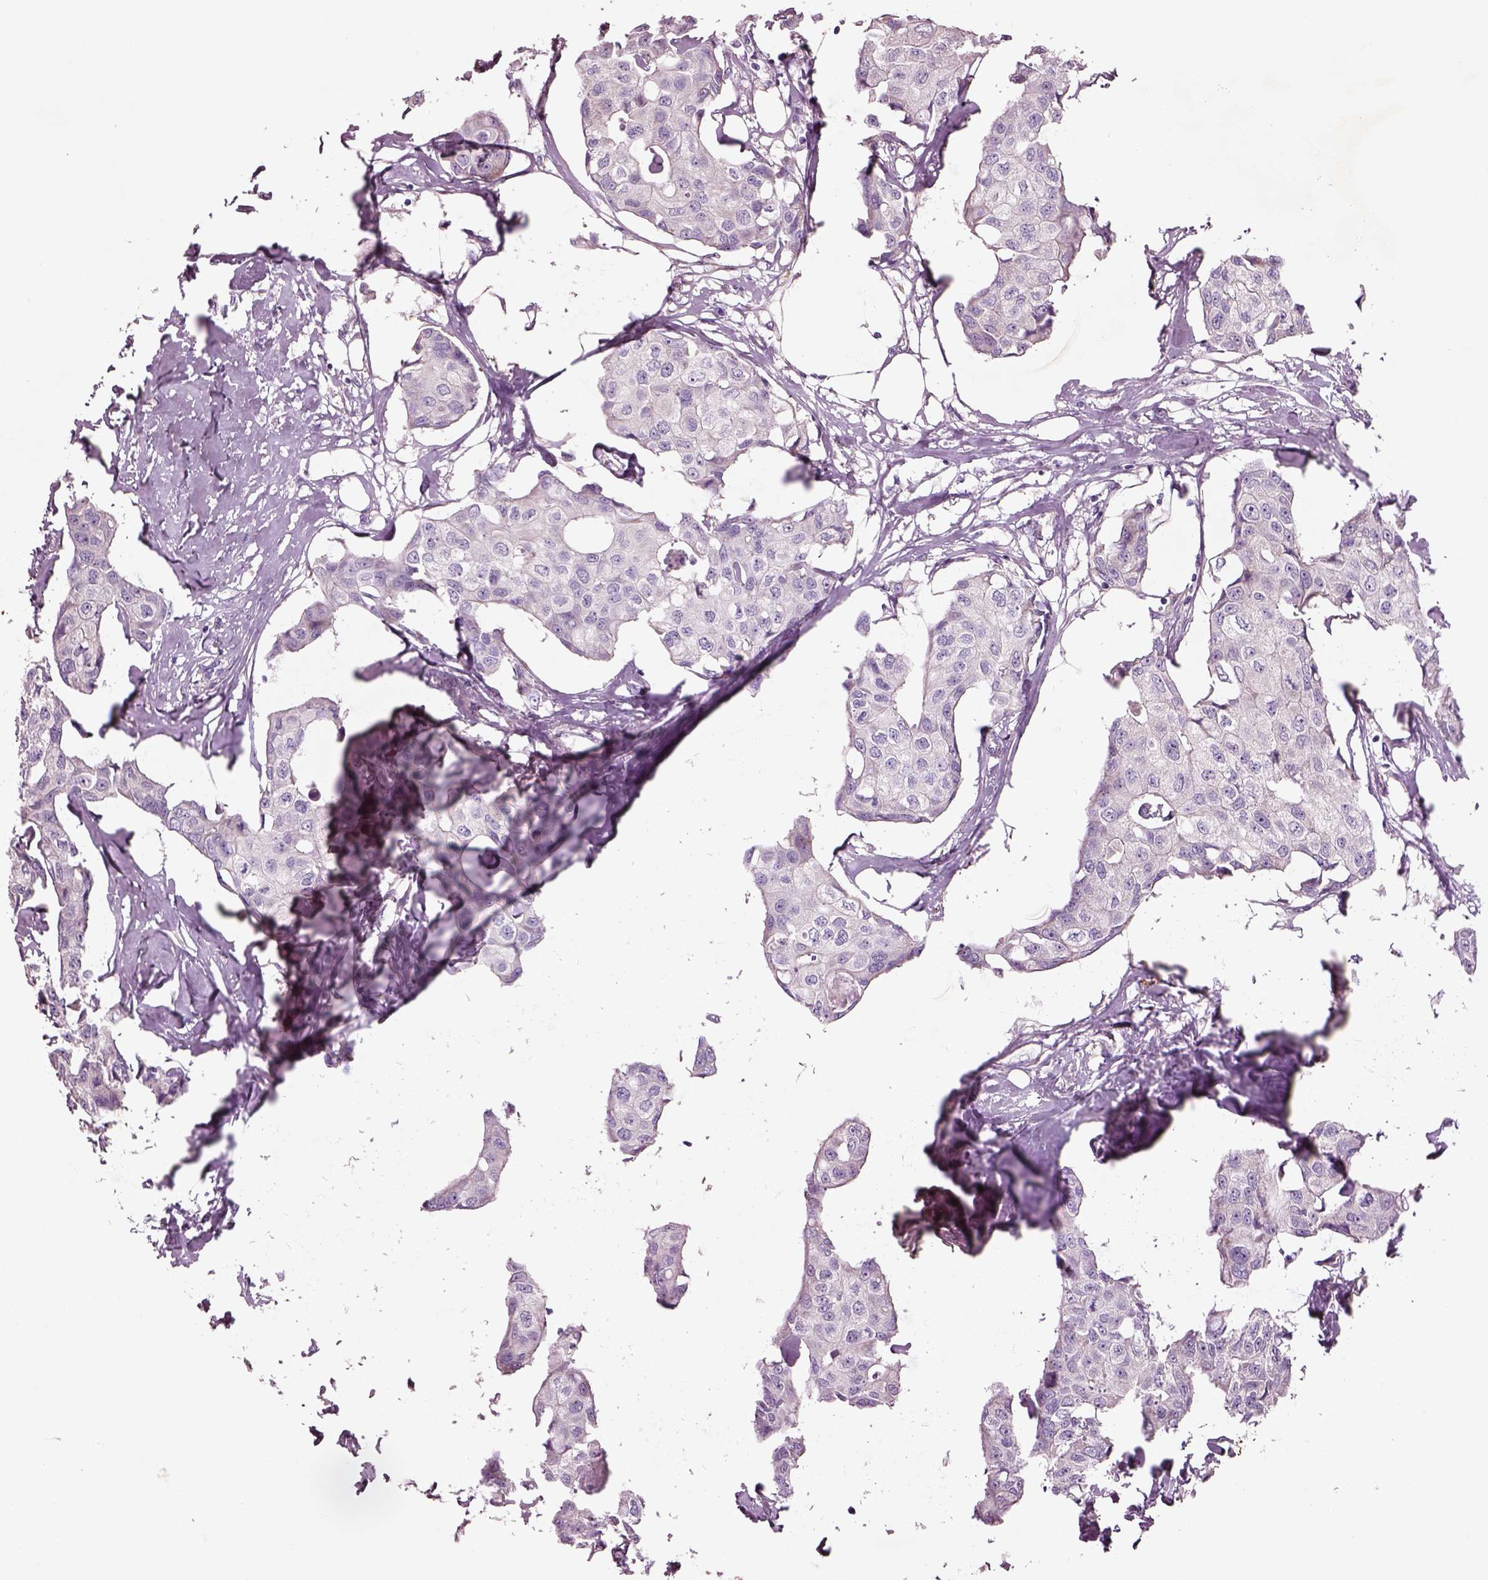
{"staining": {"intensity": "negative", "quantity": "none", "location": "none"}, "tissue": "breast cancer", "cell_type": "Tumor cells", "image_type": "cancer", "snomed": [{"axis": "morphology", "description": "Duct carcinoma"}, {"axis": "topography", "description": "Breast"}], "caption": "DAB (3,3'-diaminobenzidine) immunohistochemical staining of human breast cancer shows no significant positivity in tumor cells.", "gene": "PLPP7", "patient": {"sex": "female", "age": 80}}